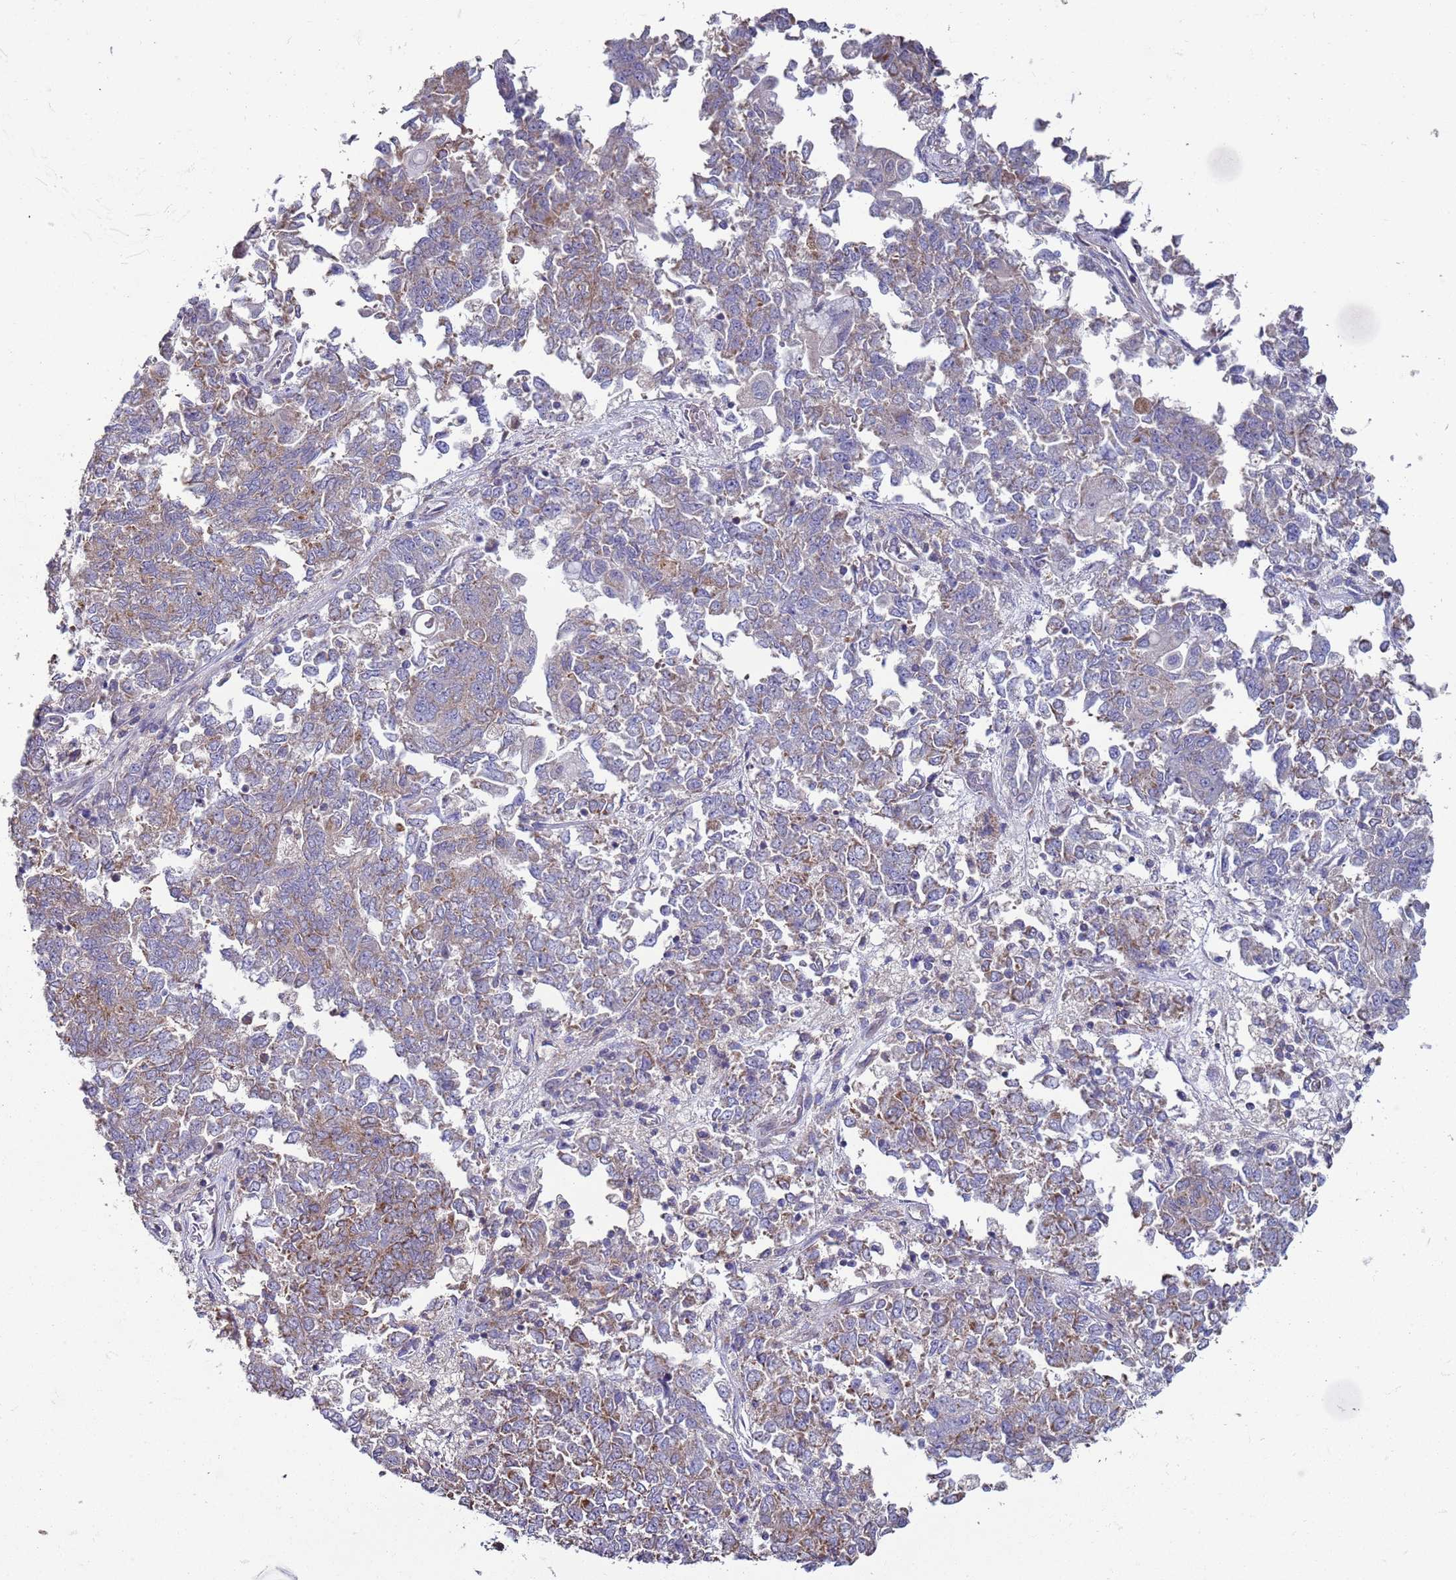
{"staining": {"intensity": "weak", "quantity": "<25%", "location": "cytoplasmic/membranous"}, "tissue": "endometrial cancer", "cell_type": "Tumor cells", "image_type": "cancer", "snomed": [{"axis": "morphology", "description": "Adenocarcinoma, NOS"}, {"axis": "topography", "description": "Endometrium"}], "caption": "The IHC histopathology image has no significant expression in tumor cells of adenocarcinoma (endometrial) tissue. Nuclei are stained in blue.", "gene": "DIP2B", "patient": {"sex": "female", "age": 80}}